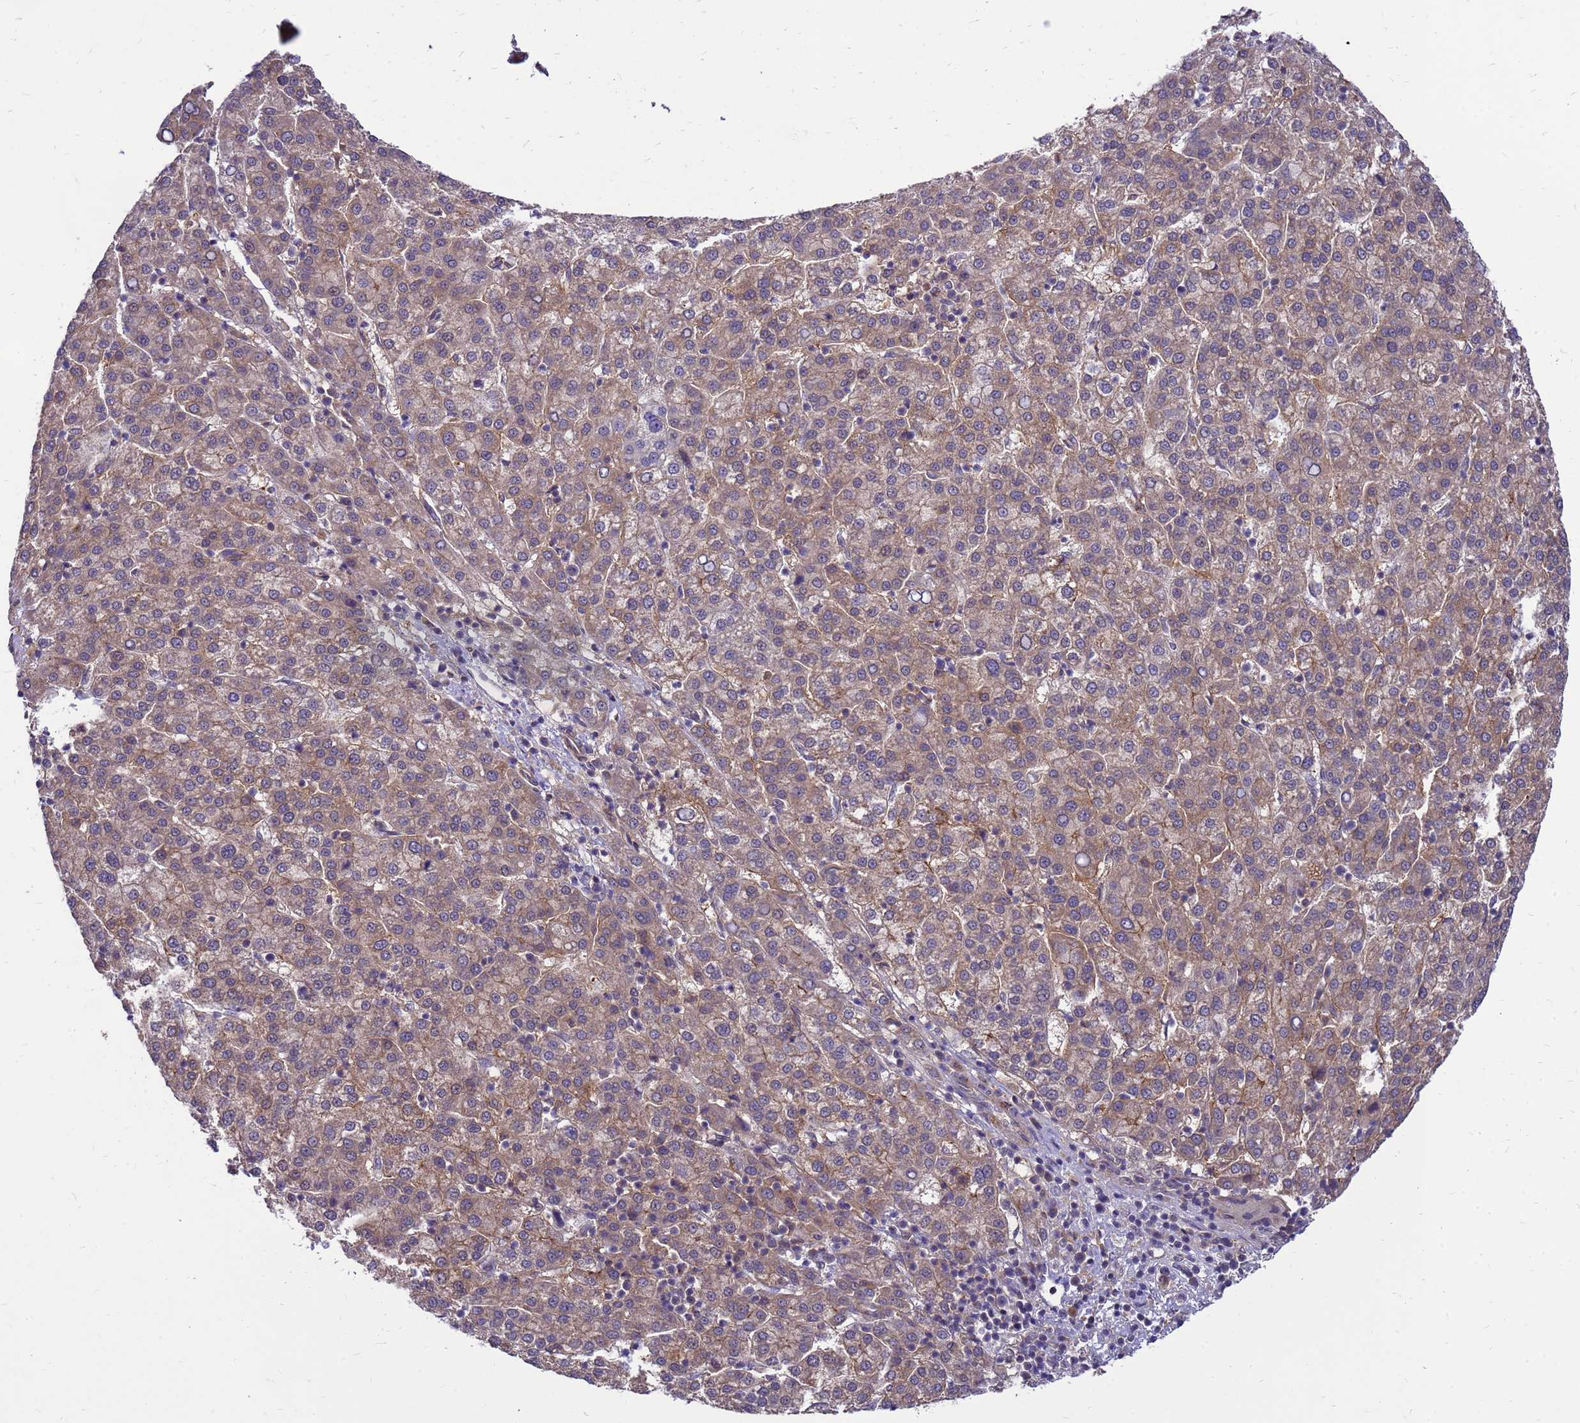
{"staining": {"intensity": "moderate", "quantity": ">75%", "location": "cytoplasmic/membranous"}, "tissue": "liver cancer", "cell_type": "Tumor cells", "image_type": "cancer", "snomed": [{"axis": "morphology", "description": "Carcinoma, Hepatocellular, NOS"}, {"axis": "topography", "description": "Liver"}], "caption": "Immunohistochemical staining of hepatocellular carcinoma (liver) exhibits moderate cytoplasmic/membranous protein positivity in about >75% of tumor cells.", "gene": "ENOPH1", "patient": {"sex": "female", "age": 58}}